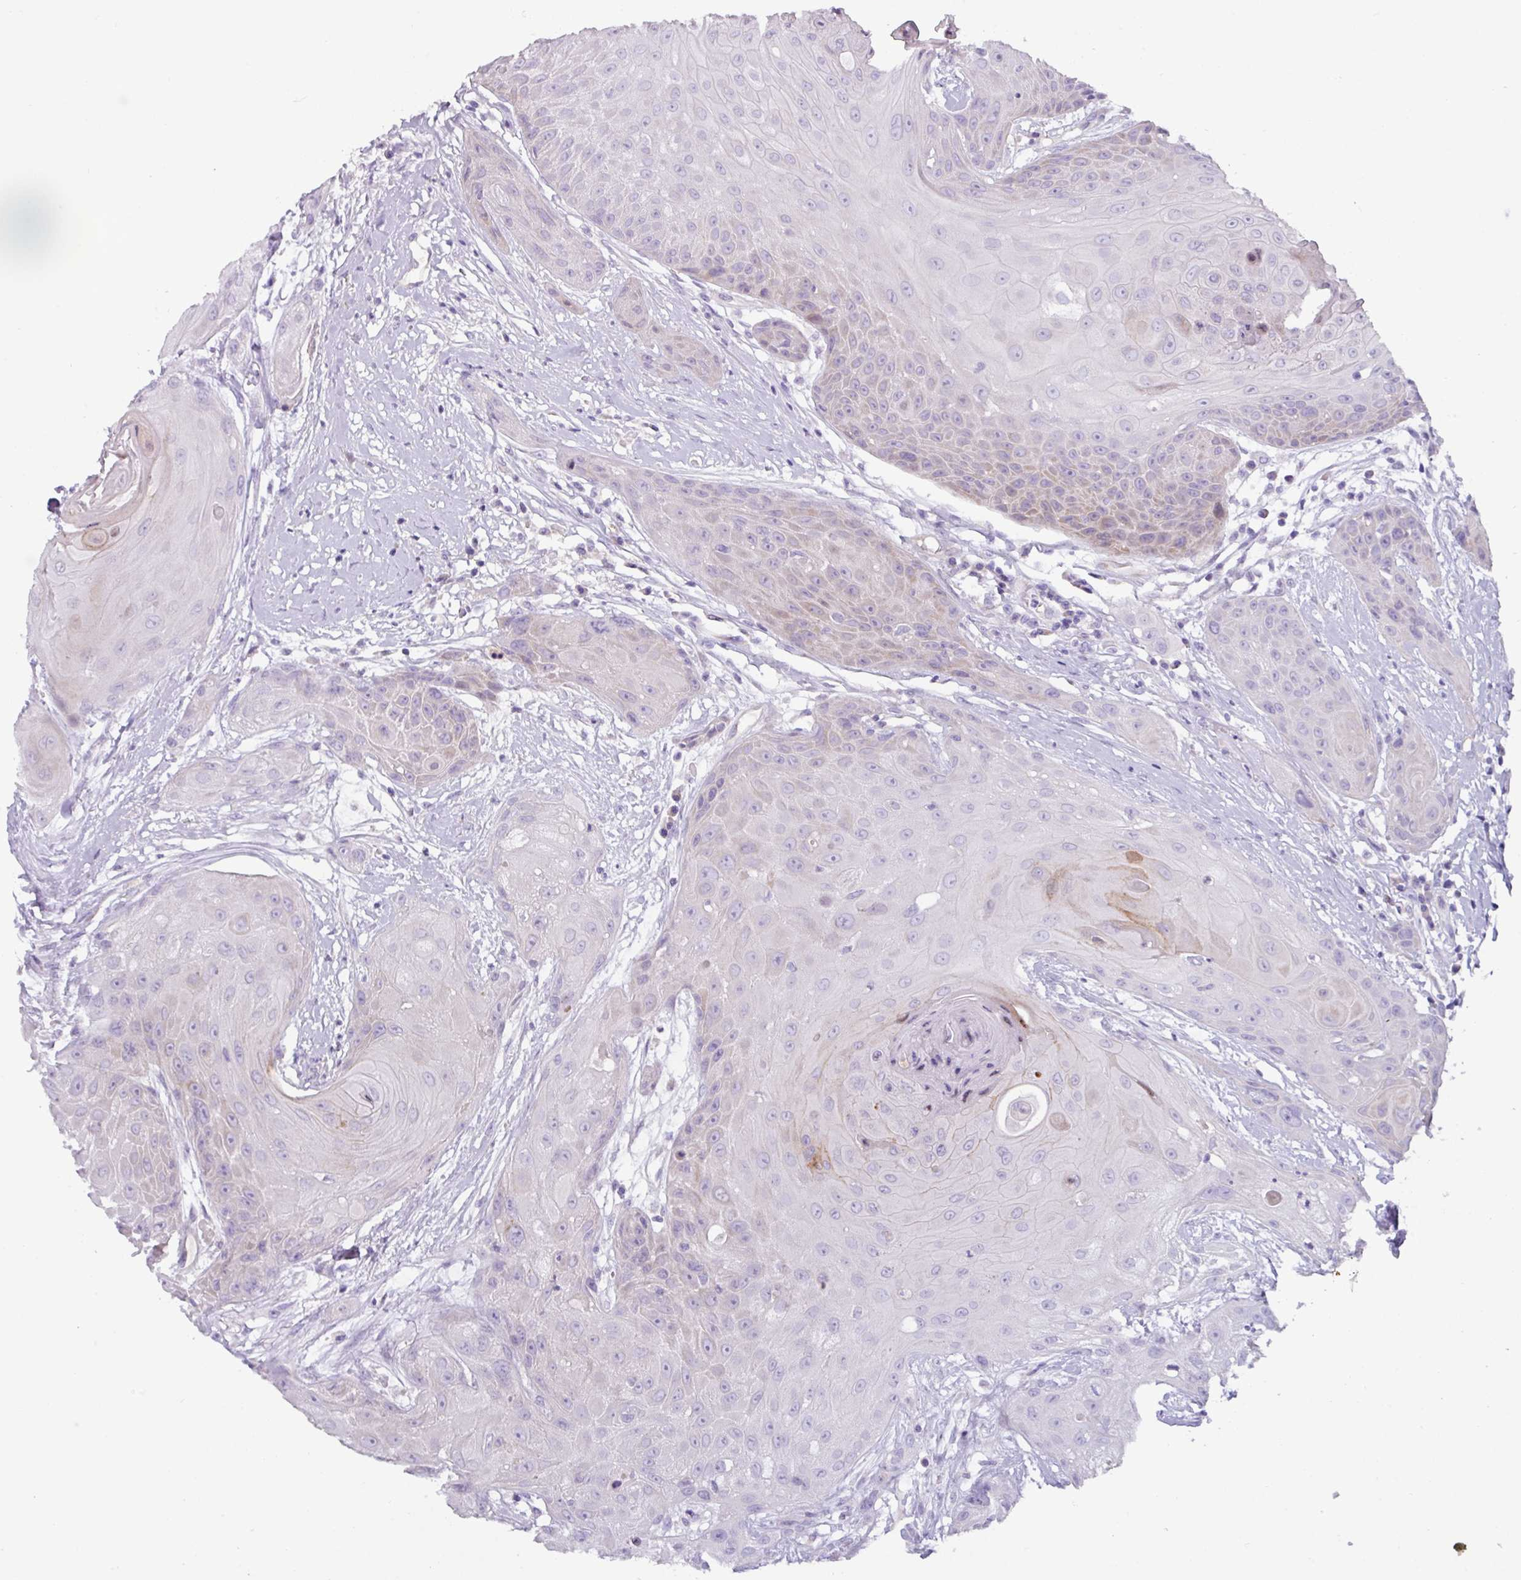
{"staining": {"intensity": "negative", "quantity": "none", "location": "none"}, "tissue": "head and neck cancer", "cell_type": "Tumor cells", "image_type": "cancer", "snomed": [{"axis": "morphology", "description": "Squamous cell carcinoma, NOS"}, {"axis": "topography", "description": "Head-Neck"}], "caption": "Tumor cells are negative for protein expression in human squamous cell carcinoma (head and neck). The staining was performed using DAB (3,3'-diaminobenzidine) to visualize the protein expression in brown, while the nuclei were stained in blue with hematoxylin (Magnification: 20x).", "gene": "RGS16", "patient": {"sex": "female", "age": 73}}